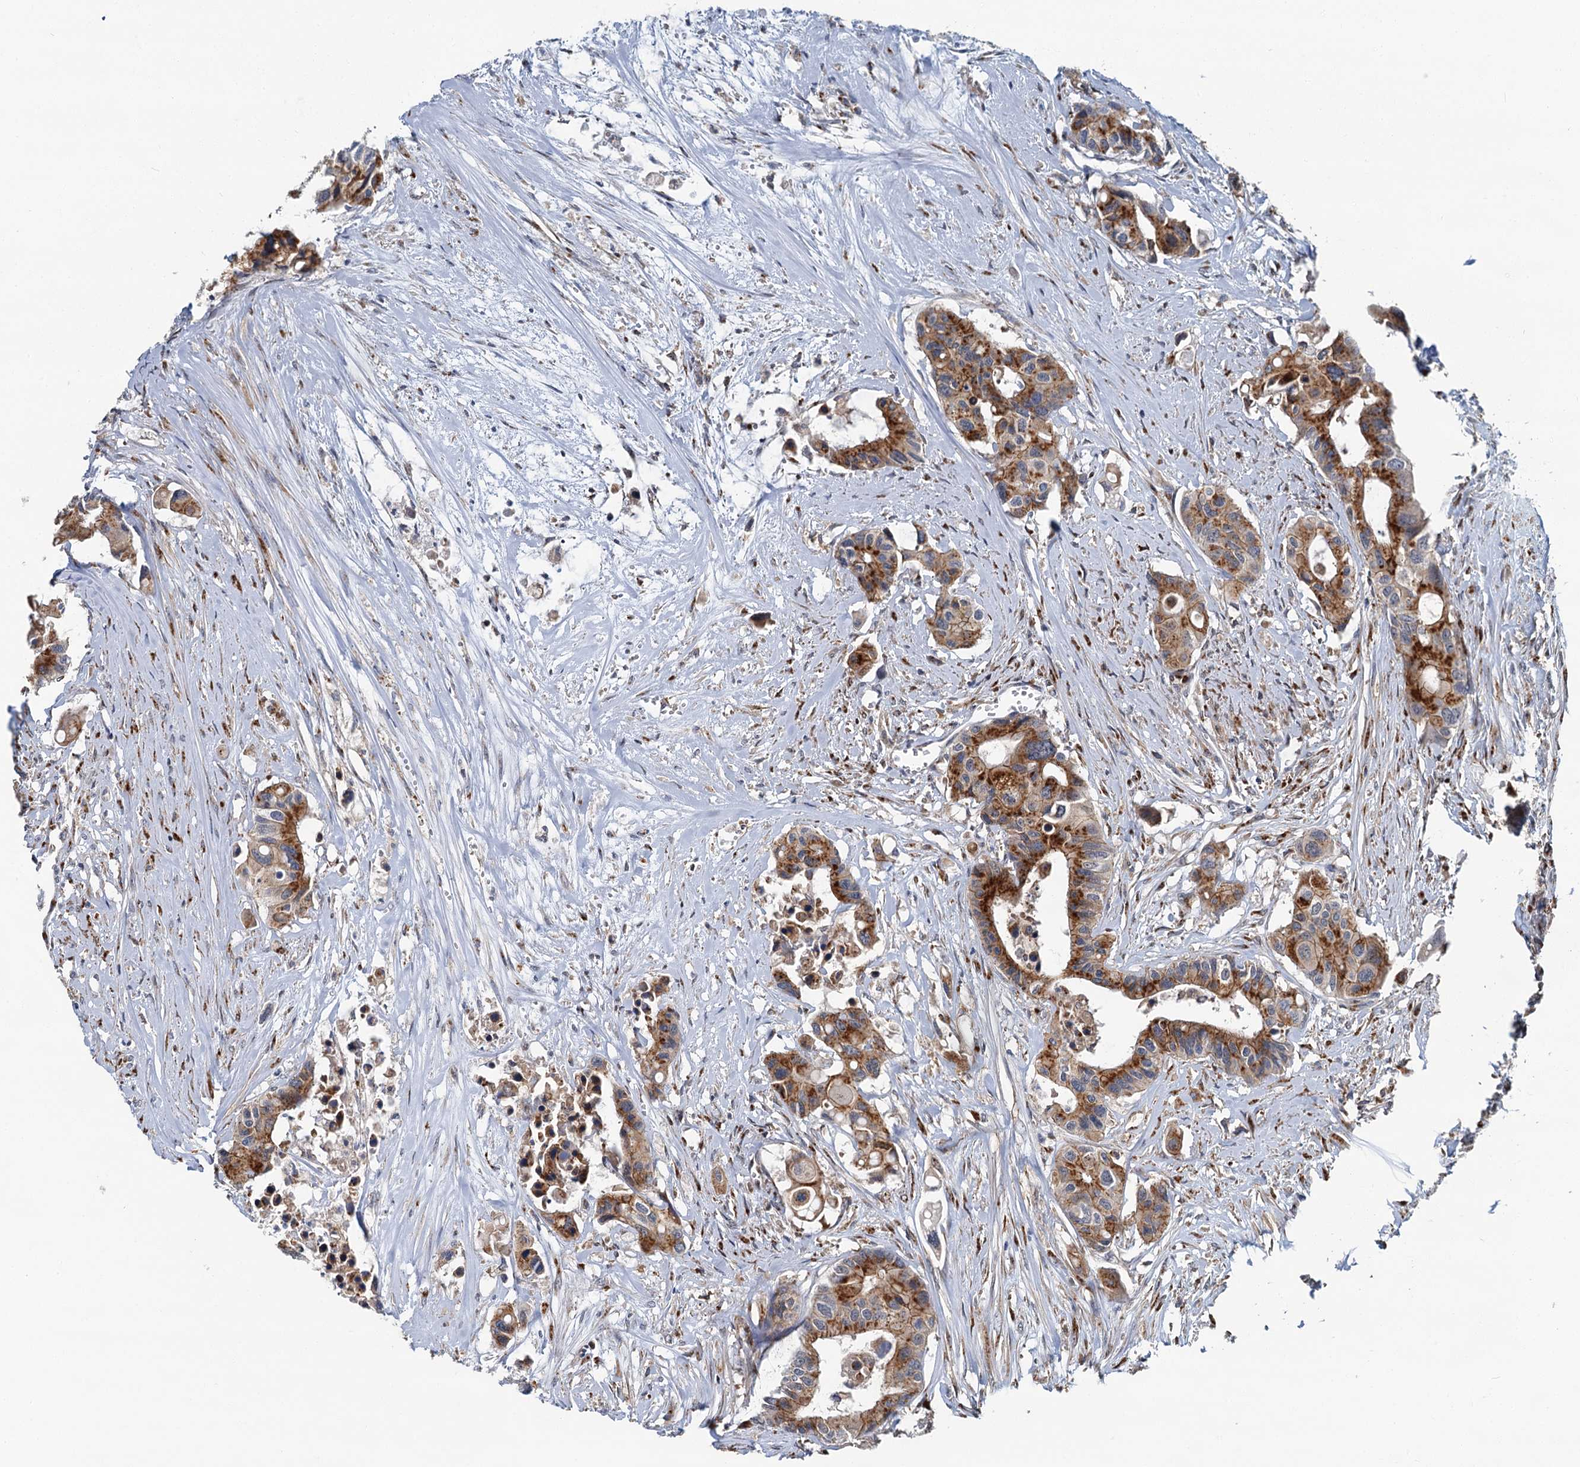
{"staining": {"intensity": "moderate", "quantity": ">75%", "location": "cytoplasmic/membranous"}, "tissue": "colorectal cancer", "cell_type": "Tumor cells", "image_type": "cancer", "snomed": [{"axis": "morphology", "description": "Adenocarcinoma, NOS"}, {"axis": "topography", "description": "Colon"}], "caption": "Human colorectal cancer stained for a protein (brown) displays moderate cytoplasmic/membranous positive staining in about >75% of tumor cells.", "gene": "BET1L", "patient": {"sex": "male", "age": 77}}